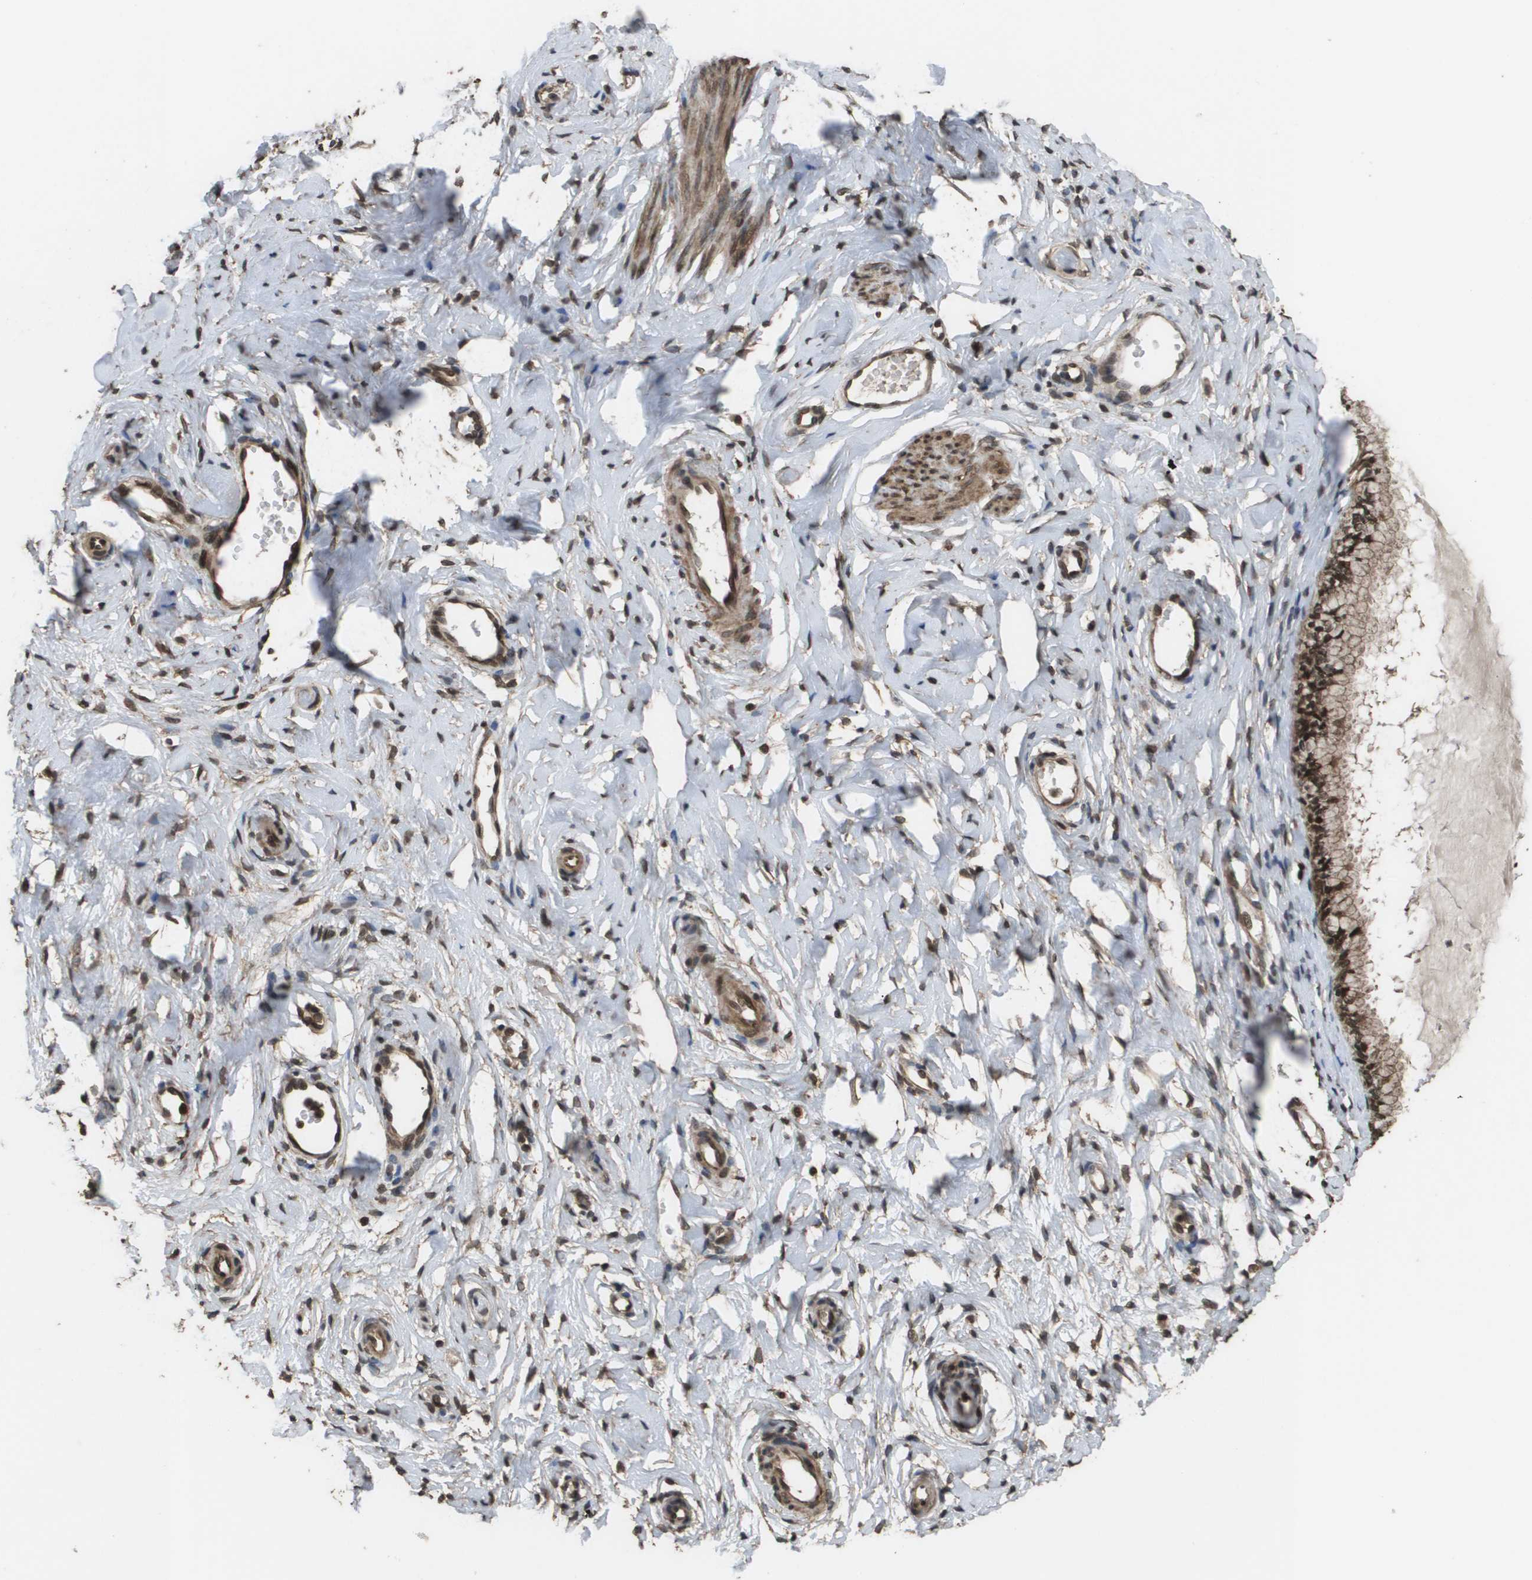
{"staining": {"intensity": "strong", "quantity": ">75%", "location": "cytoplasmic/membranous,nuclear"}, "tissue": "cervix", "cell_type": "Glandular cells", "image_type": "normal", "snomed": [{"axis": "morphology", "description": "Normal tissue, NOS"}, {"axis": "topography", "description": "Cervix"}], "caption": "Brown immunohistochemical staining in normal cervix shows strong cytoplasmic/membranous,nuclear expression in approximately >75% of glandular cells.", "gene": "AXIN2", "patient": {"sex": "female", "age": 65}}